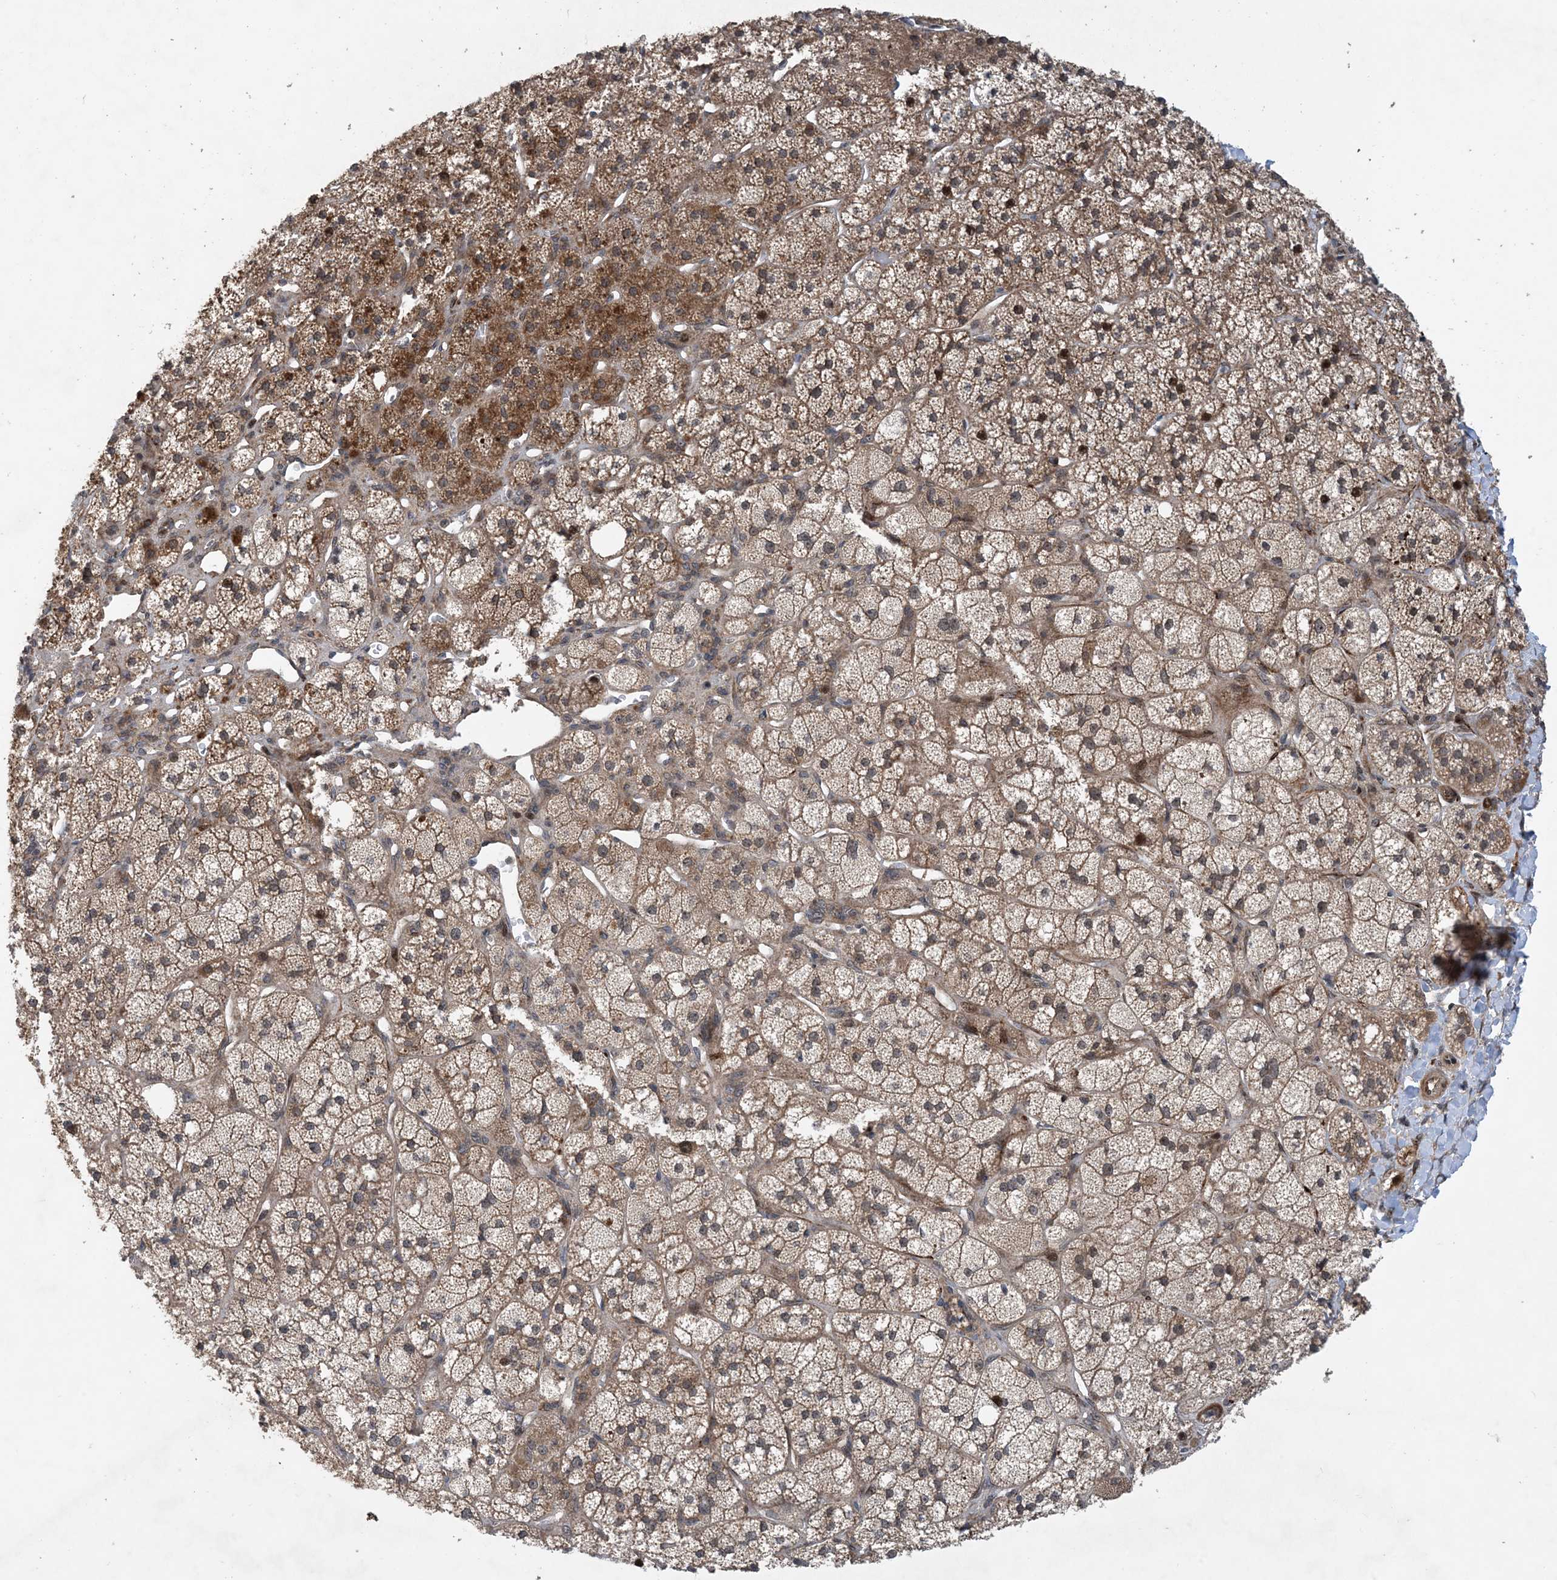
{"staining": {"intensity": "strong", "quantity": "25%-75%", "location": "cytoplasmic/membranous,nuclear"}, "tissue": "adrenal gland", "cell_type": "Glandular cells", "image_type": "normal", "snomed": [{"axis": "morphology", "description": "Normal tissue, NOS"}, {"axis": "topography", "description": "Adrenal gland"}], "caption": "Protein expression by immunohistochemistry (IHC) exhibits strong cytoplasmic/membranous,nuclear expression in approximately 25%-75% of glandular cells in unremarkable adrenal gland.", "gene": "HEMK1", "patient": {"sex": "male", "age": 61}}